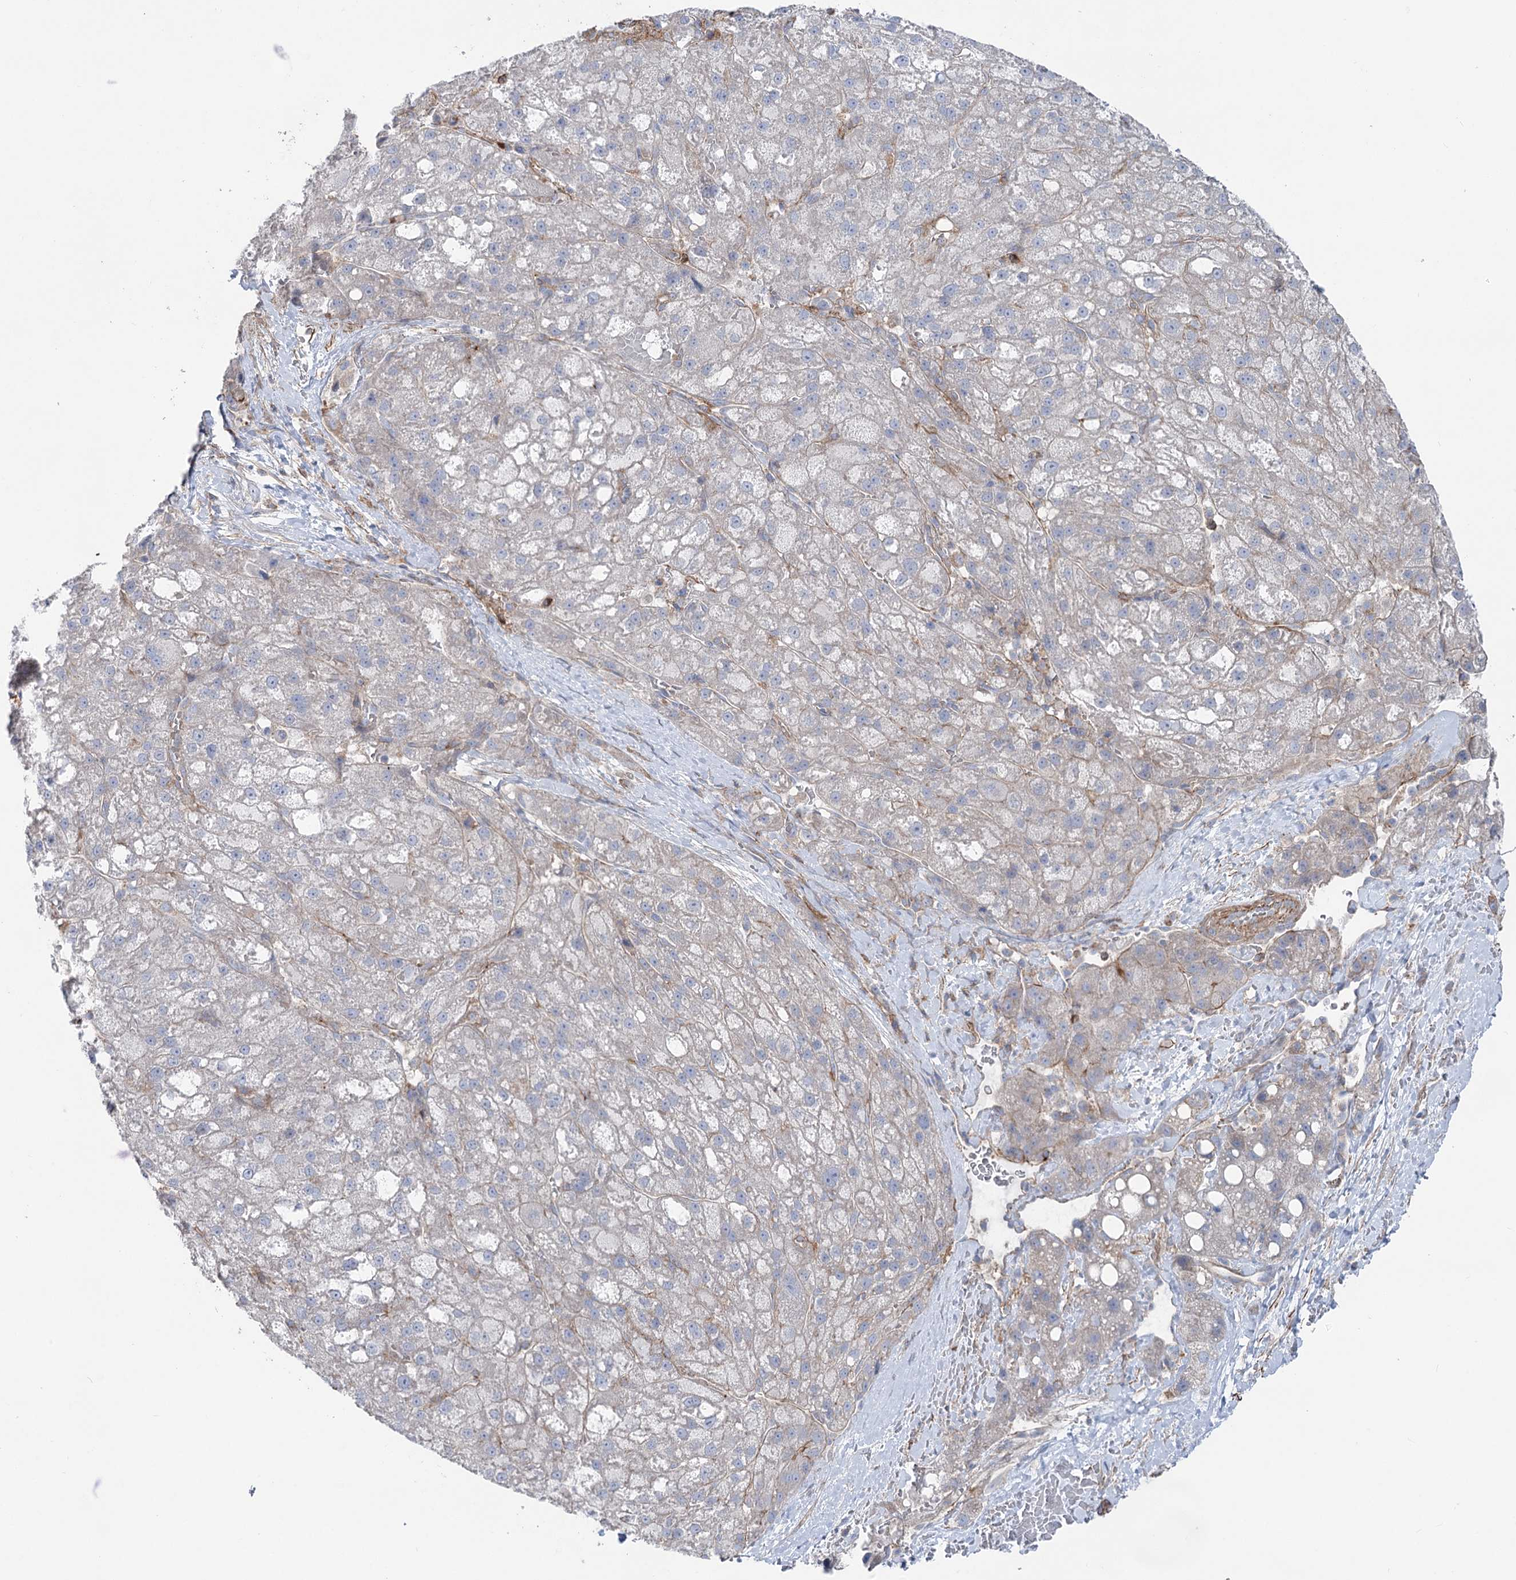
{"staining": {"intensity": "negative", "quantity": "none", "location": "none"}, "tissue": "liver cancer", "cell_type": "Tumor cells", "image_type": "cancer", "snomed": [{"axis": "morphology", "description": "Normal tissue, NOS"}, {"axis": "morphology", "description": "Carcinoma, Hepatocellular, NOS"}, {"axis": "topography", "description": "Liver"}], "caption": "High magnification brightfield microscopy of liver cancer stained with DAB (brown) and counterstained with hematoxylin (blue): tumor cells show no significant expression. The staining is performed using DAB (3,3'-diaminobenzidine) brown chromogen with nuclei counter-stained in using hematoxylin.", "gene": "LARP1B", "patient": {"sex": "male", "age": 57}}